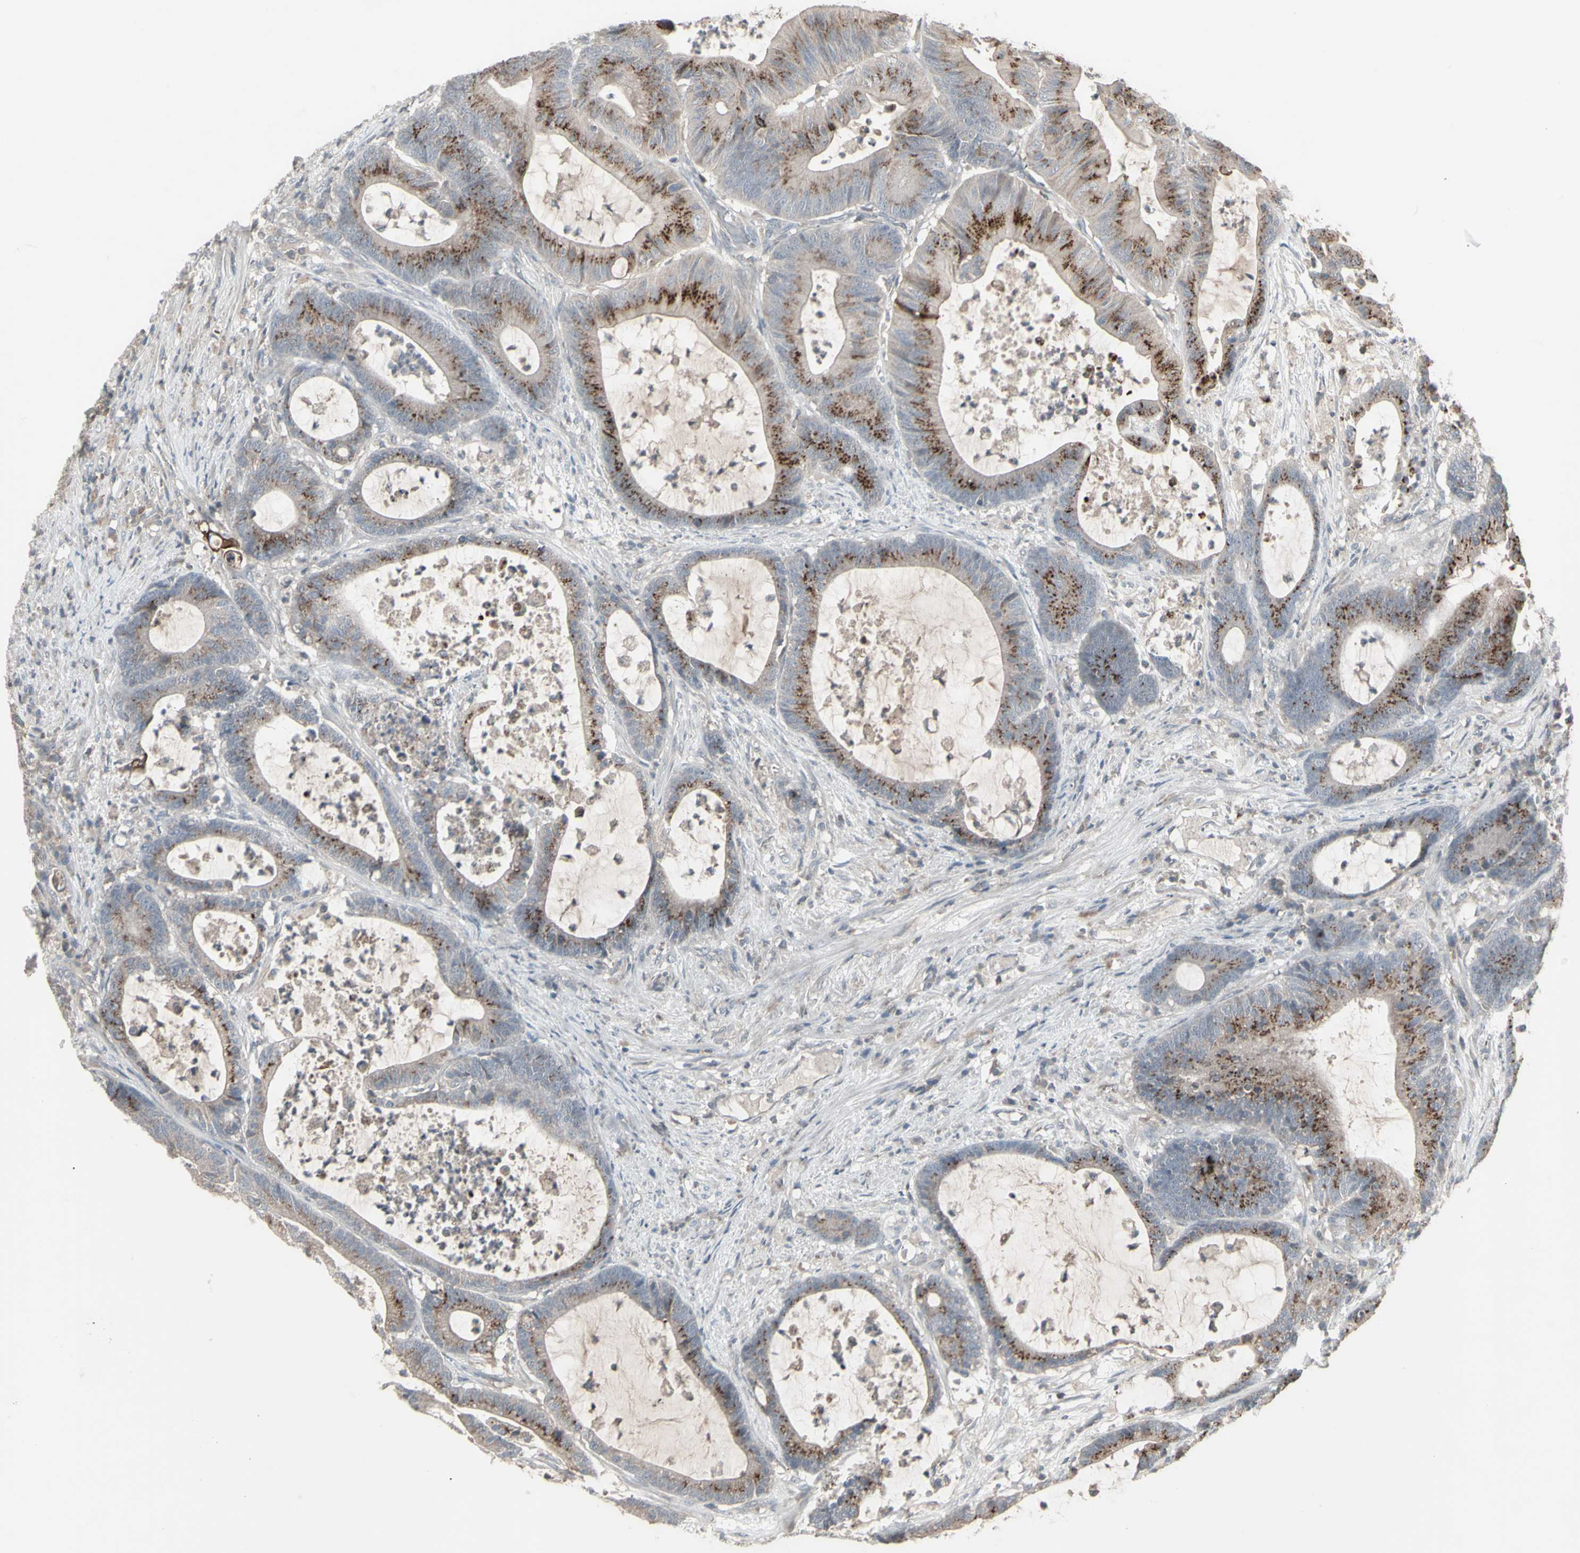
{"staining": {"intensity": "moderate", "quantity": "<25%", "location": "cytoplasmic/membranous"}, "tissue": "colorectal cancer", "cell_type": "Tumor cells", "image_type": "cancer", "snomed": [{"axis": "morphology", "description": "Adenocarcinoma, NOS"}, {"axis": "topography", "description": "Colon"}], "caption": "Immunohistochemical staining of human adenocarcinoma (colorectal) shows moderate cytoplasmic/membranous protein staining in approximately <25% of tumor cells.", "gene": "CSK", "patient": {"sex": "female", "age": 84}}